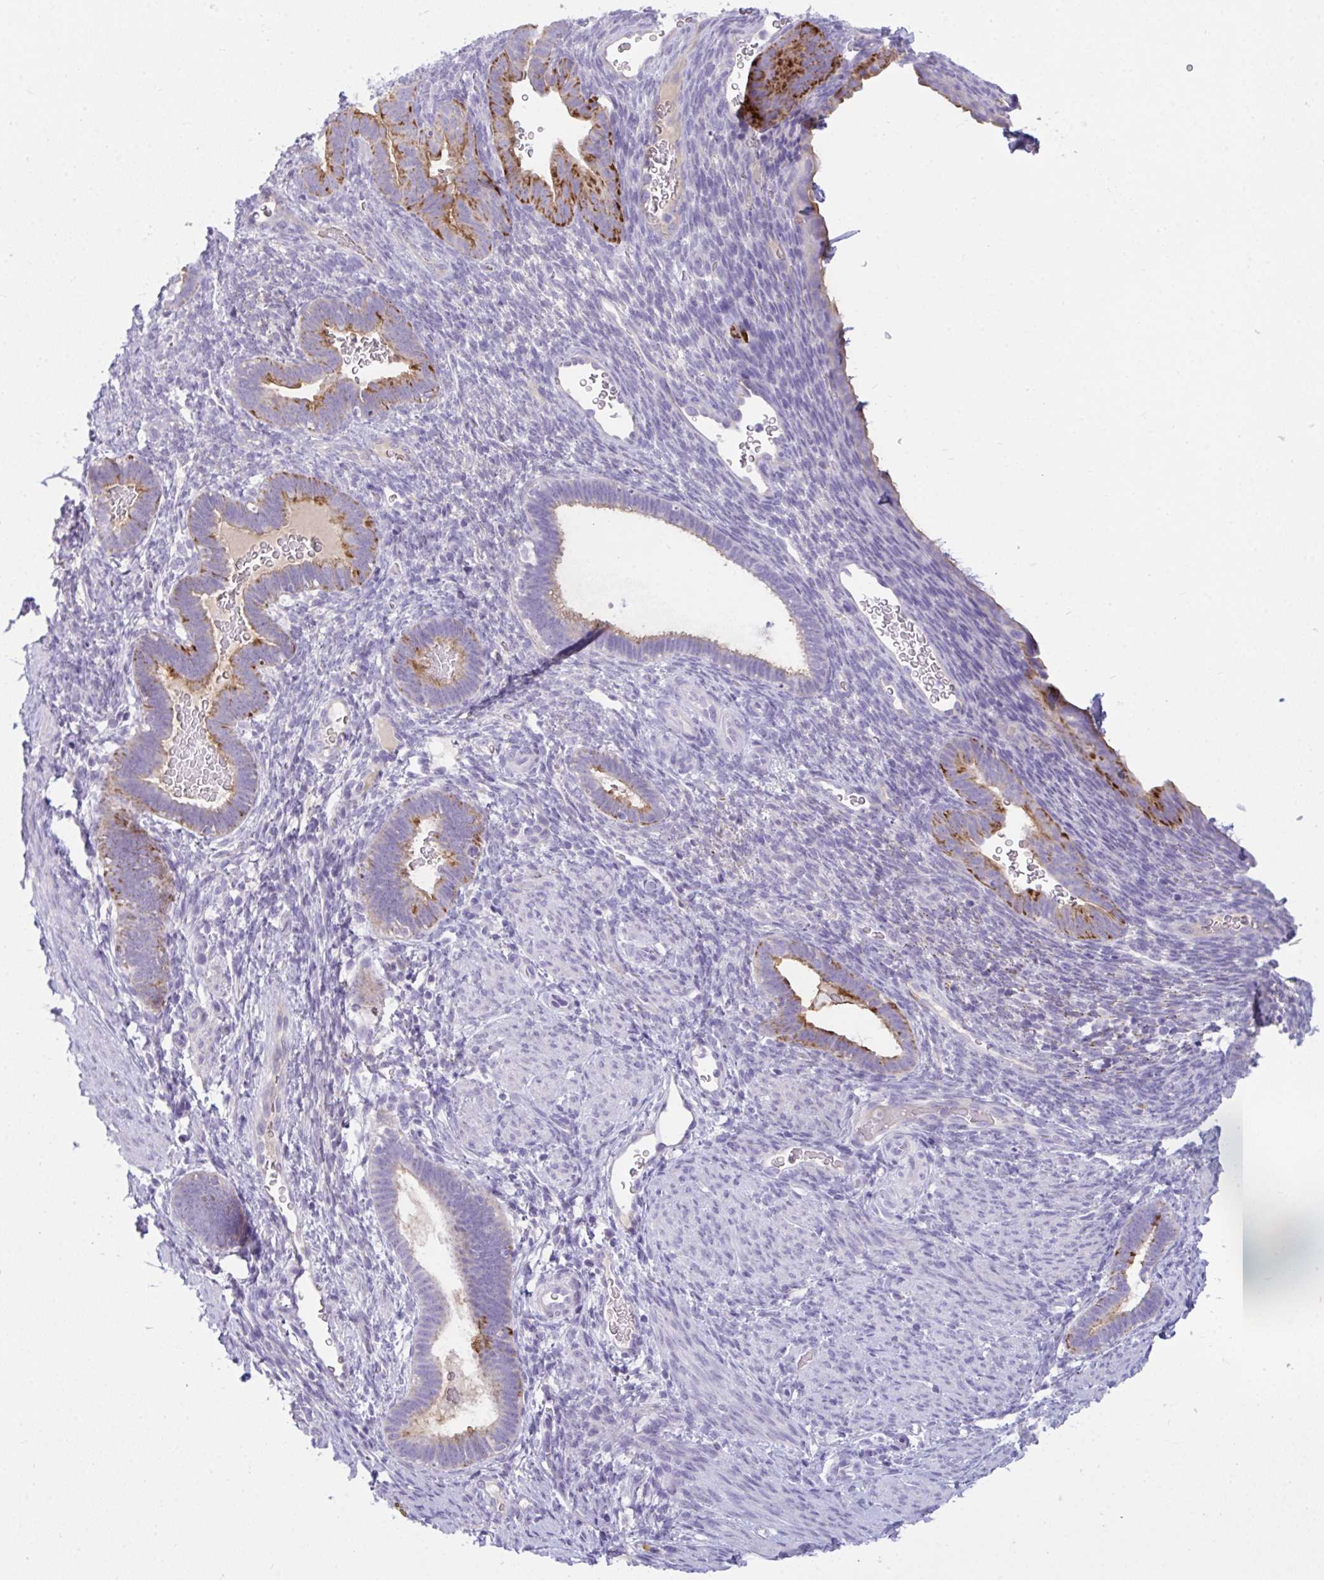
{"staining": {"intensity": "negative", "quantity": "none", "location": "none"}, "tissue": "endometrium", "cell_type": "Cells in endometrial stroma", "image_type": "normal", "snomed": [{"axis": "morphology", "description": "Normal tissue, NOS"}, {"axis": "topography", "description": "Endometrium"}], "caption": "IHC of unremarkable human endometrium shows no staining in cells in endometrial stroma.", "gene": "SEMA6B", "patient": {"sex": "female", "age": 34}}